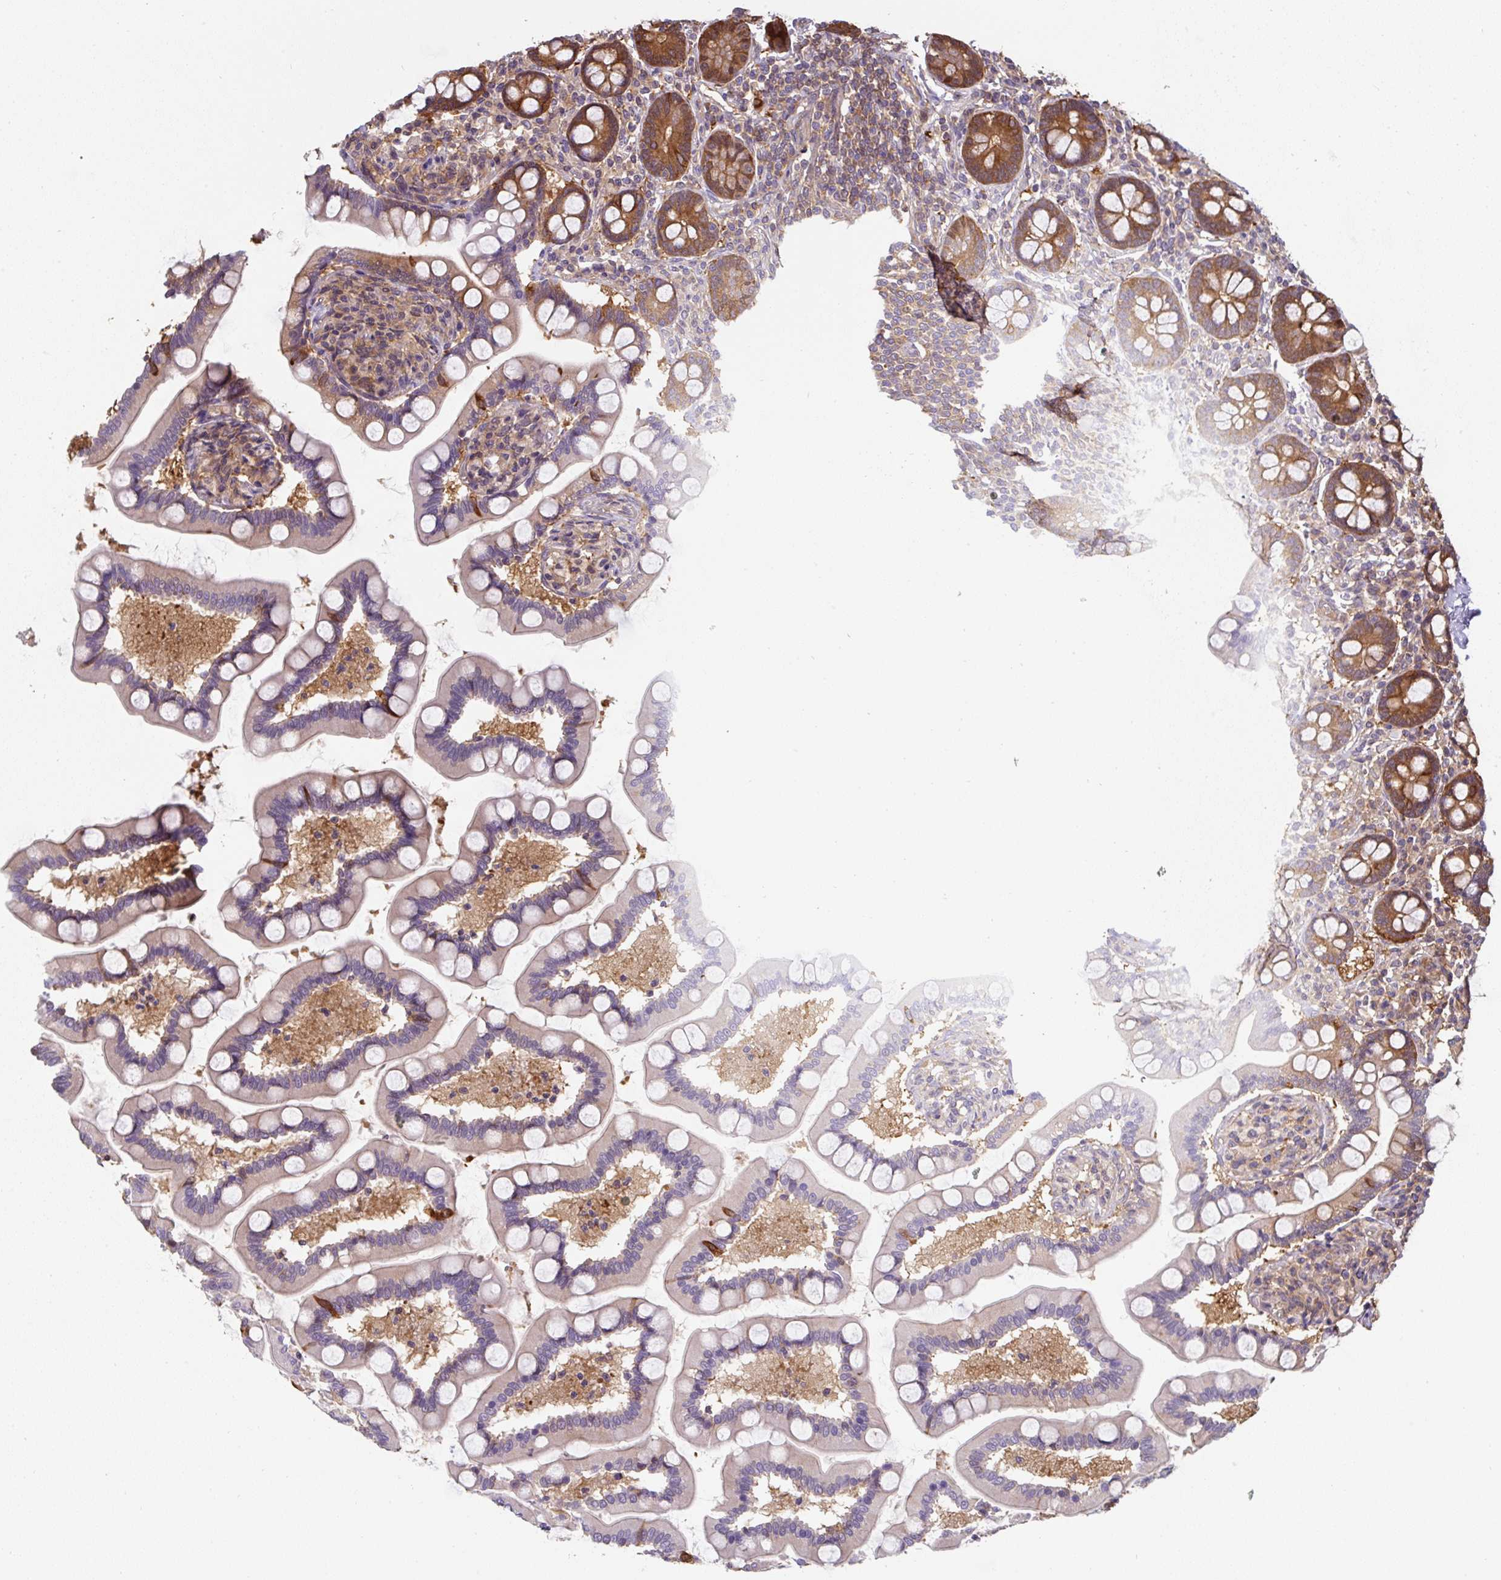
{"staining": {"intensity": "moderate", "quantity": ">75%", "location": "cytoplasmic/membranous"}, "tissue": "small intestine", "cell_type": "Glandular cells", "image_type": "normal", "snomed": [{"axis": "morphology", "description": "Normal tissue, NOS"}, {"axis": "topography", "description": "Small intestine"}], "caption": "The image displays immunohistochemical staining of normal small intestine. There is moderate cytoplasmic/membranous positivity is seen in about >75% of glandular cells.", "gene": "ST13", "patient": {"sex": "female", "age": 64}}